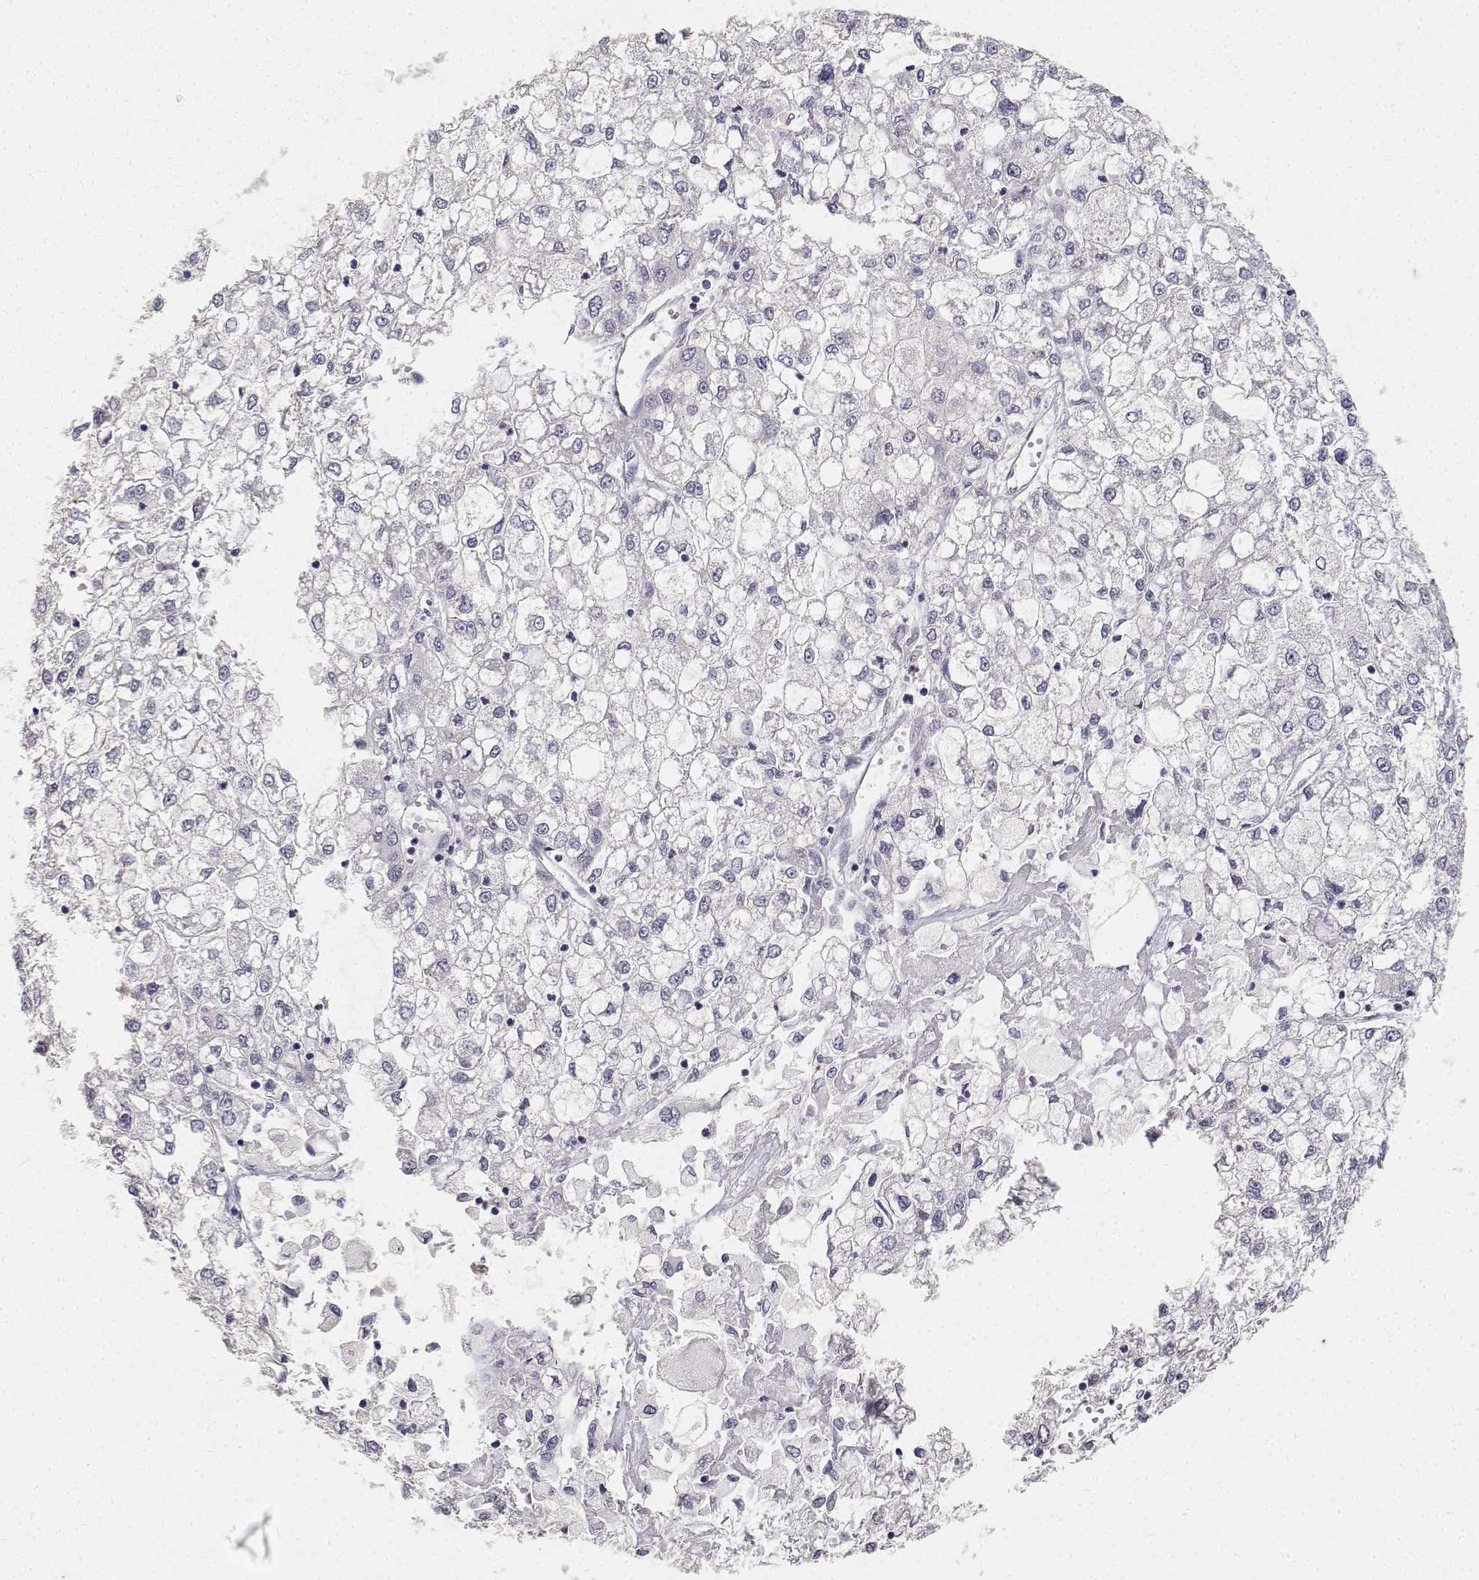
{"staining": {"intensity": "negative", "quantity": "none", "location": "none"}, "tissue": "liver cancer", "cell_type": "Tumor cells", "image_type": "cancer", "snomed": [{"axis": "morphology", "description": "Carcinoma, Hepatocellular, NOS"}, {"axis": "topography", "description": "Liver"}], "caption": "This is an immunohistochemistry micrograph of human liver hepatocellular carcinoma. There is no staining in tumor cells.", "gene": "PAEP", "patient": {"sex": "male", "age": 40}}